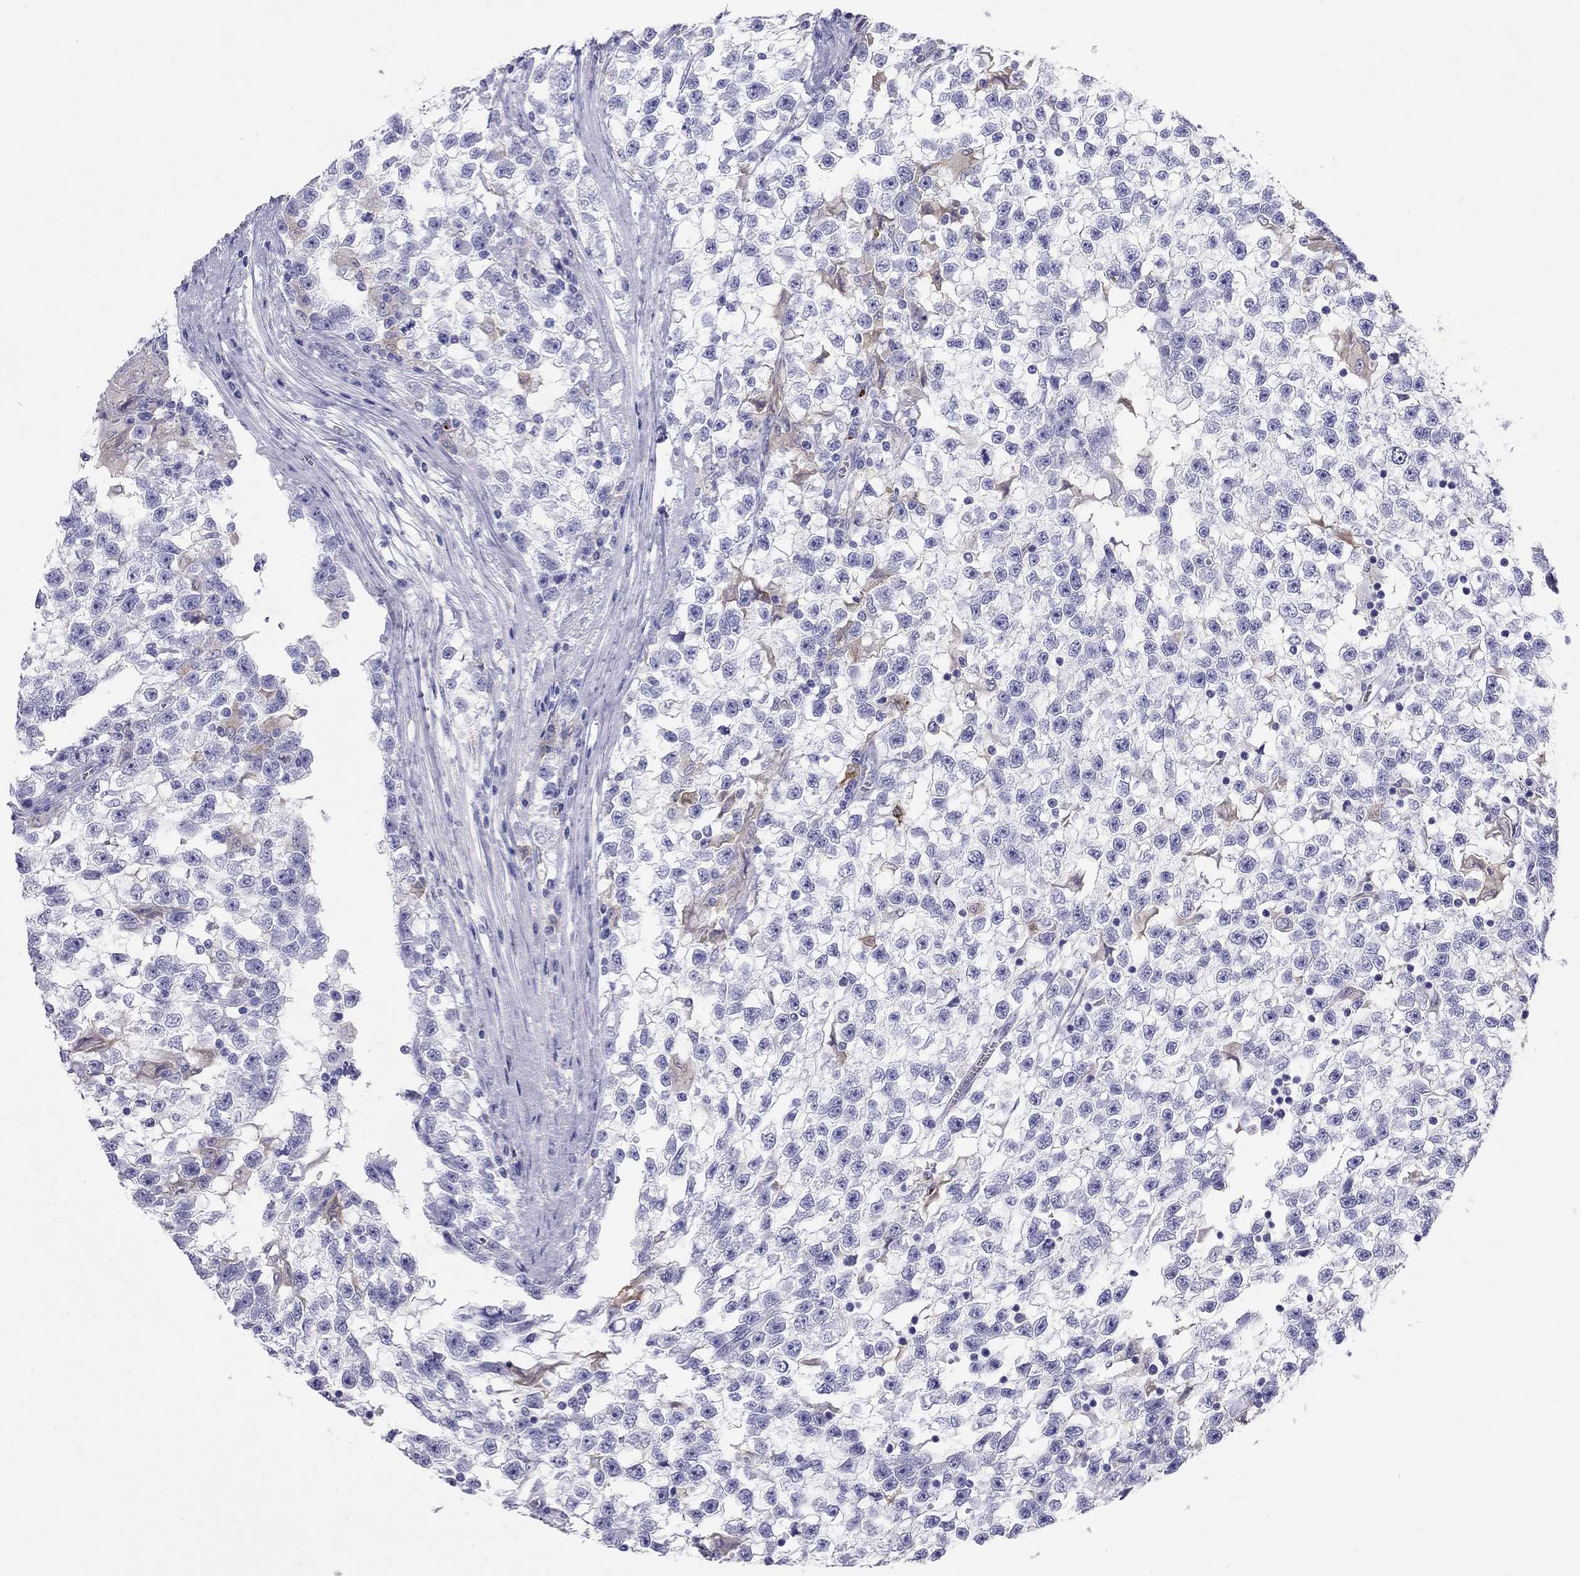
{"staining": {"intensity": "negative", "quantity": "none", "location": "none"}, "tissue": "testis cancer", "cell_type": "Tumor cells", "image_type": "cancer", "snomed": [{"axis": "morphology", "description": "Seminoma, NOS"}, {"axis": "topography", "description": "Testis"}], "caption": "There is no significant staining in tumor cells of seminoma (testis). (Brightfield microscopy of DAB (3,3'-diaminobenzidine) IHC at high magnification).", "gene": "HLA-DQB2", "patient": {"sex": "male", "age": 31}}